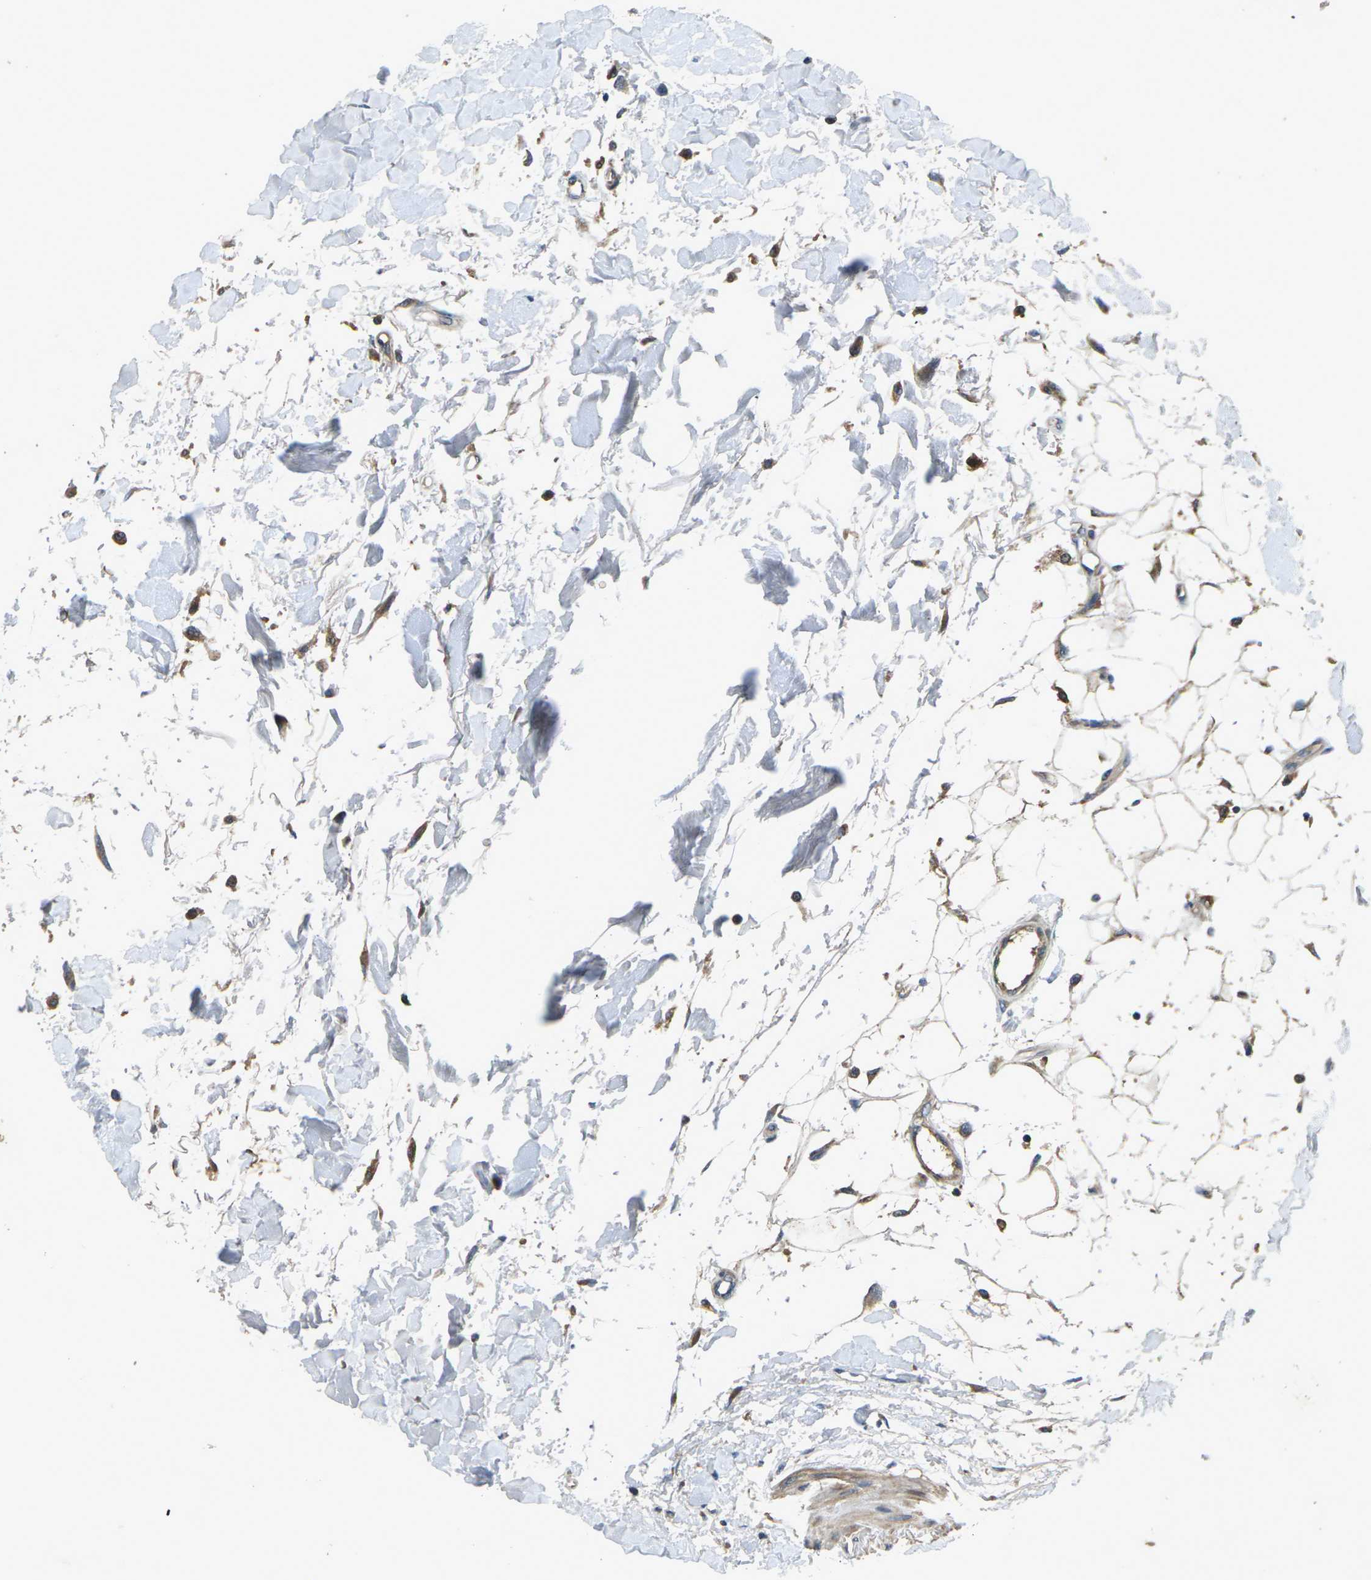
{"staining": {"intensity": "moderate", "quantity": "25%-75%", "location": "cytoplasmic/membranous"}, "tissue": "adipose tissue", "cell_type": "Adipocytes", "image_type": "normal", "snomed": [{"axis": "morphology", "description": "Squamous cell carcinoma, NOS"}, {"axis": "topography", "description": "Skin"}], "caption": "Protein staining of benign adipose tissue displays moderate cytoplasmic/membranous staining in about 25%-75% of adipocytes. (DAB (3,3'-diaminobenzidine) = brown stain, brightfield microscopy at high magnification).", "gene": "KIF1B", "patient": {"sex": "male", "age": 83}}